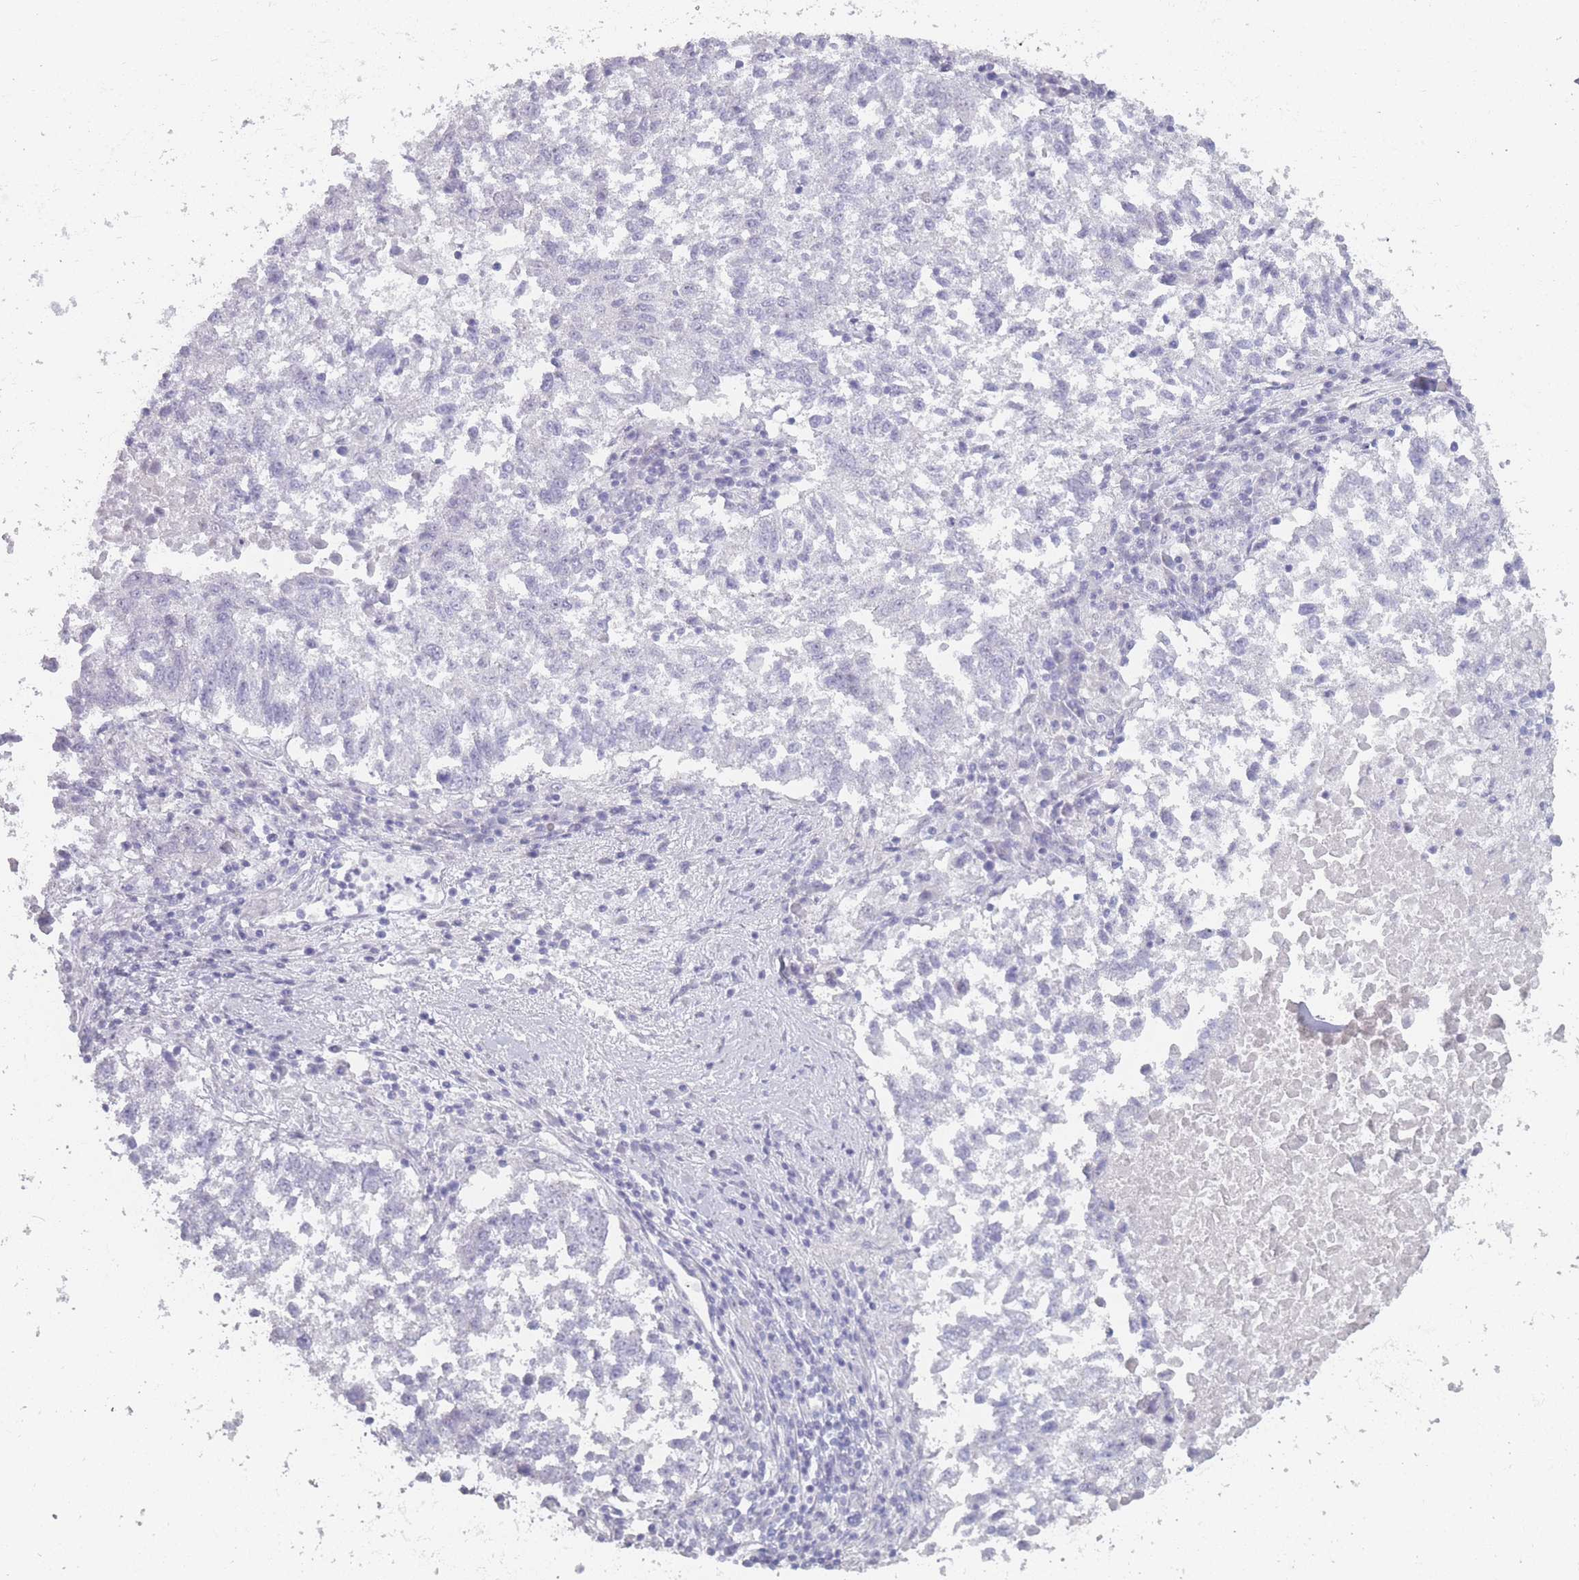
{"staining": {"intensity": "negative", "quantity": "none", "location": "none"}, "tissue": "lung cancer", "cell_type": "Tumor cells", "image_type": "cancer", "snomed": [{"axis": "morphology", "description": "Squamous cell carcinoma, NOS"}, {"axis": "topography", "description": "Lung"}], "caption": "A histopathology image of squamous cell carcinoma (lung) stained for a protein displays no brown staining in tumor cells.", "gene": "ROS1", "patient": {"sex": "male", "age": 73}}